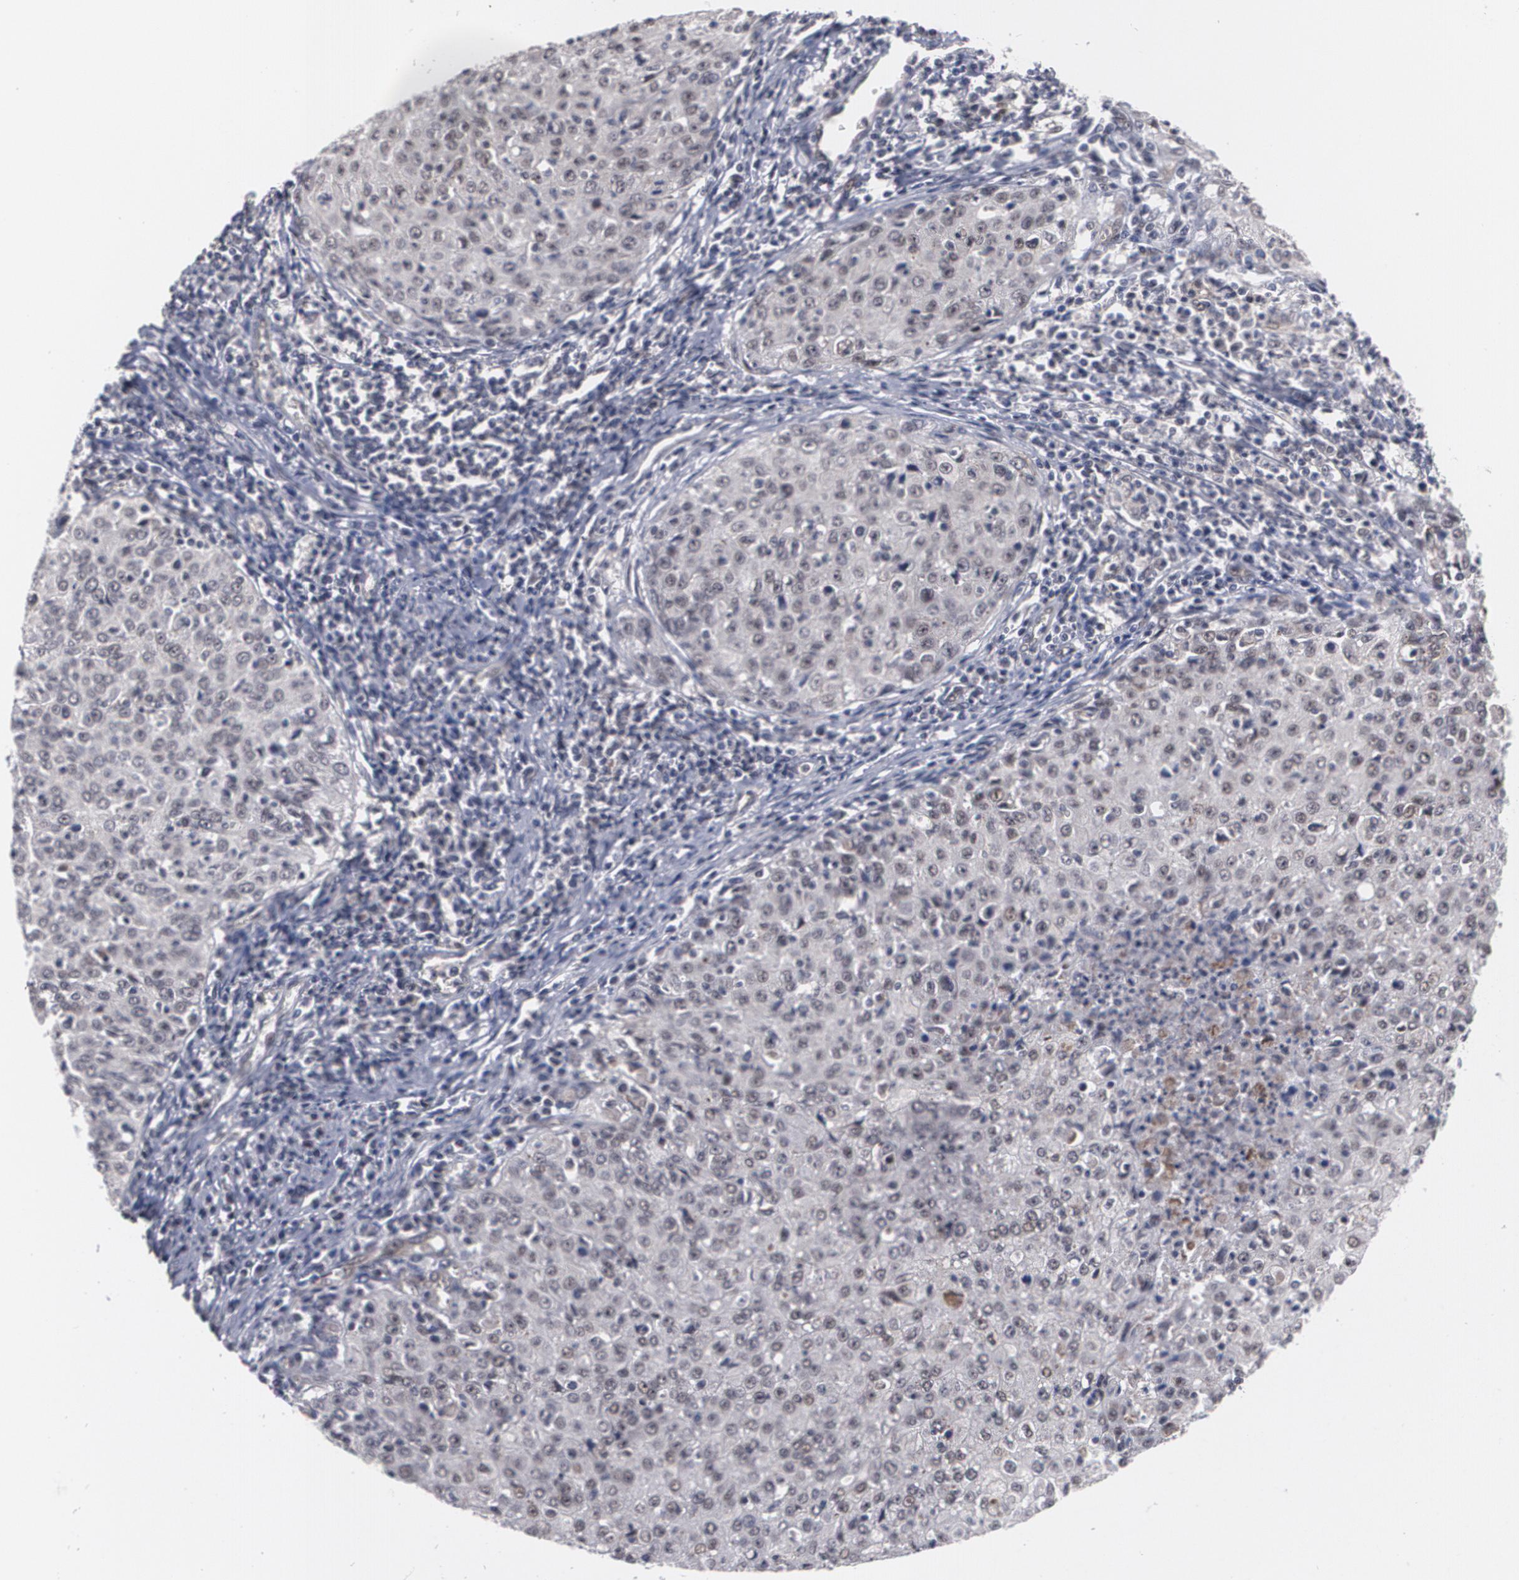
{"staining": {"intensity": "weak", "quantity": "<25%", "location": "nuclear"}, "tissue": "cervical cancer", "cell_type": "Tumor cells", "image_type": "cancer", "snomed": [{"axis": "morphology", "description": "Squamous cell carcinoma, NOS"}, {"axis": "topography", "description": "Cervix"}], "caption": "Cervical cancer was stained to show a protein in brown. There is no significant expression in tumor cells.", "gene": "INTS6", "patient": {"sex": "female", "age": 27}}